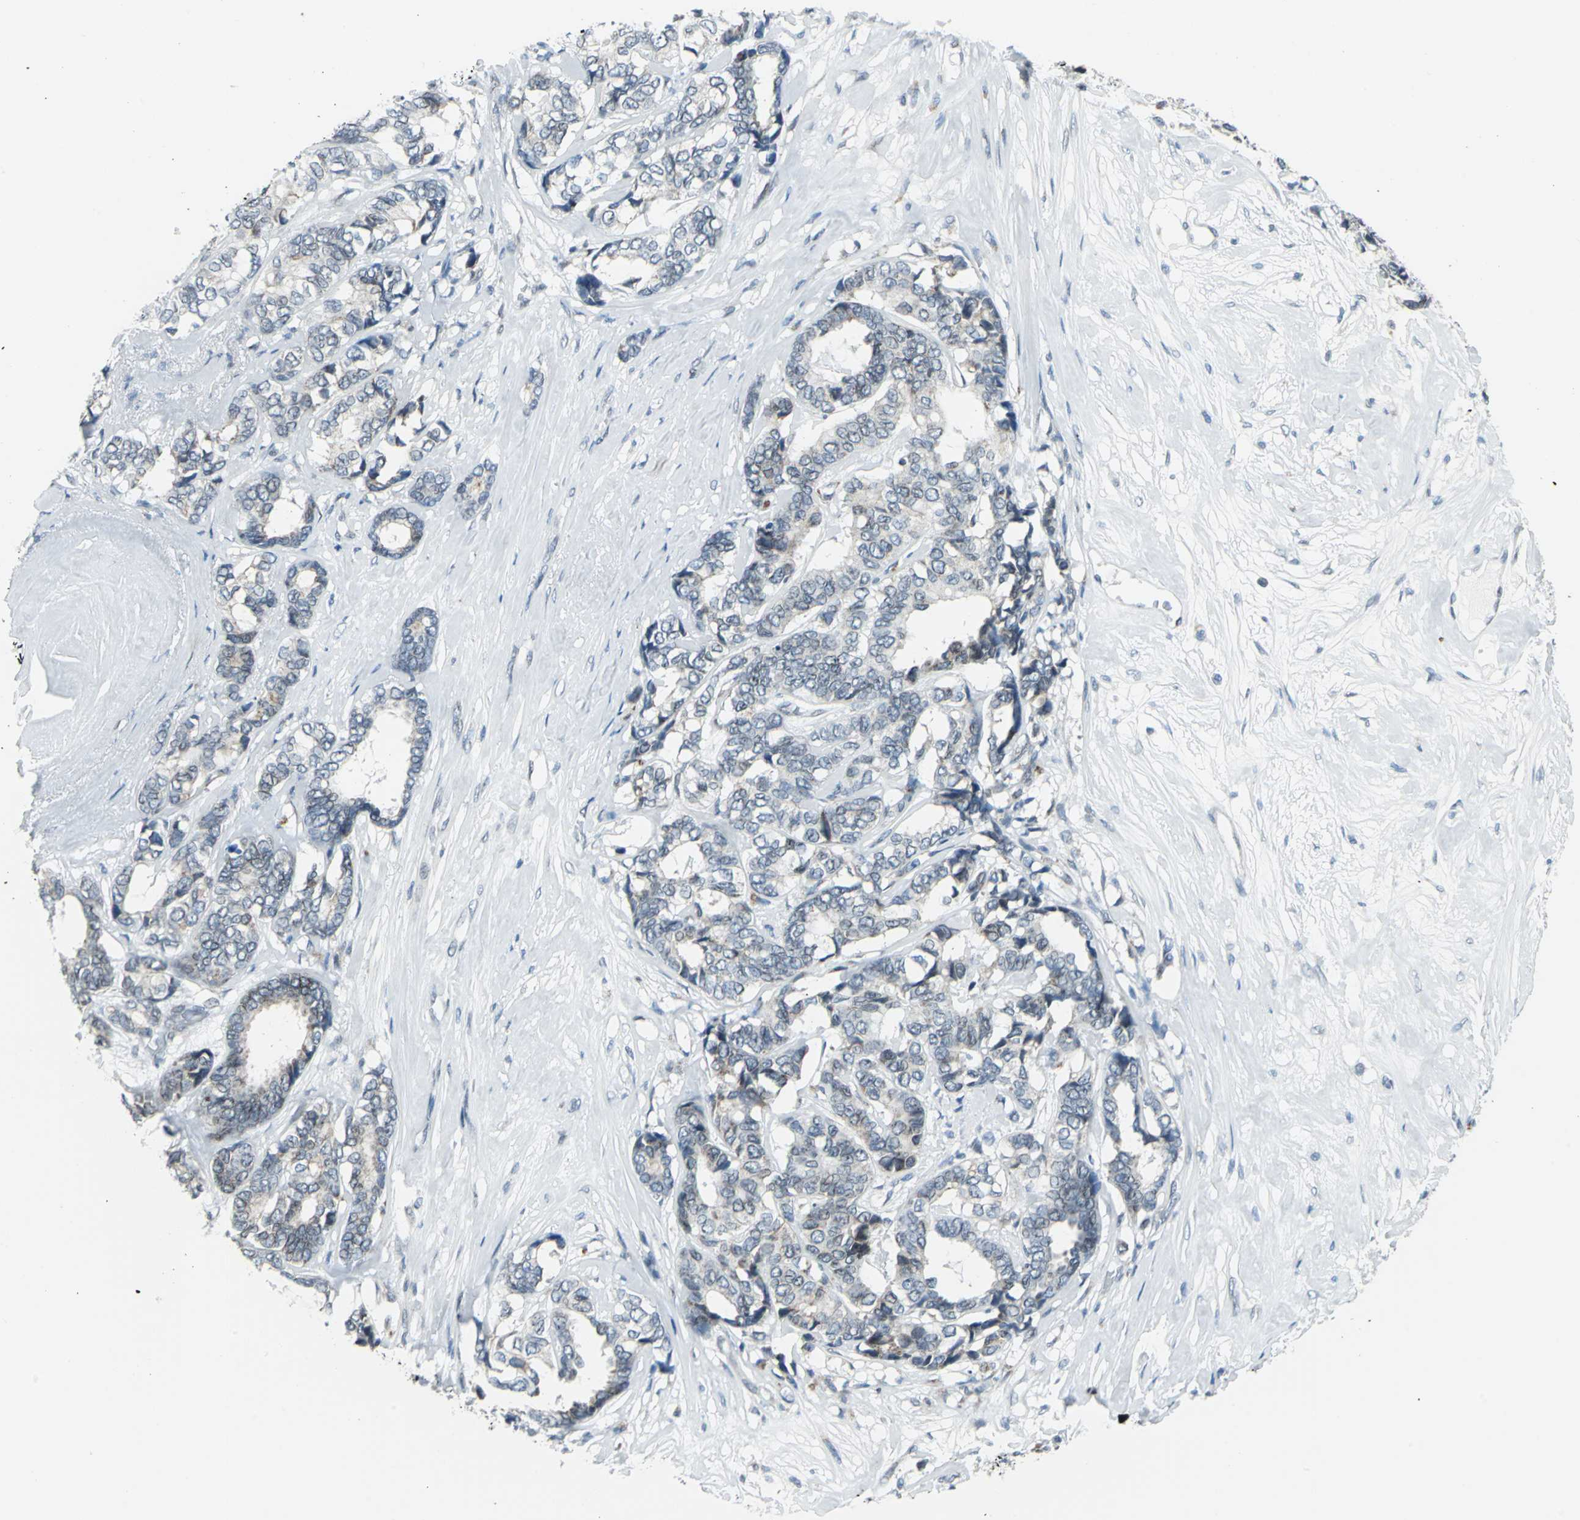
{"staining": {"intensity": "negative", "quantity": "none", "location": "none"}, "tissue": "breast cancer", "cell_type": "Tumor cells", "image_type": "cancer", "snomed": [{"axis": "morphology", "description": "Duct carcinoma"}, {"axis": "topography", "description": "Breast"}], "caption": "IHC of human breast cancer (intraductal carcinoma) exhibits no expression in tumor cells. The staining is performed using DAB brown chromogen with nuclei counter-stained in using hematoxylin.", "gene": "SNUPN", "patient": {"sex": "female", "age": 87}}